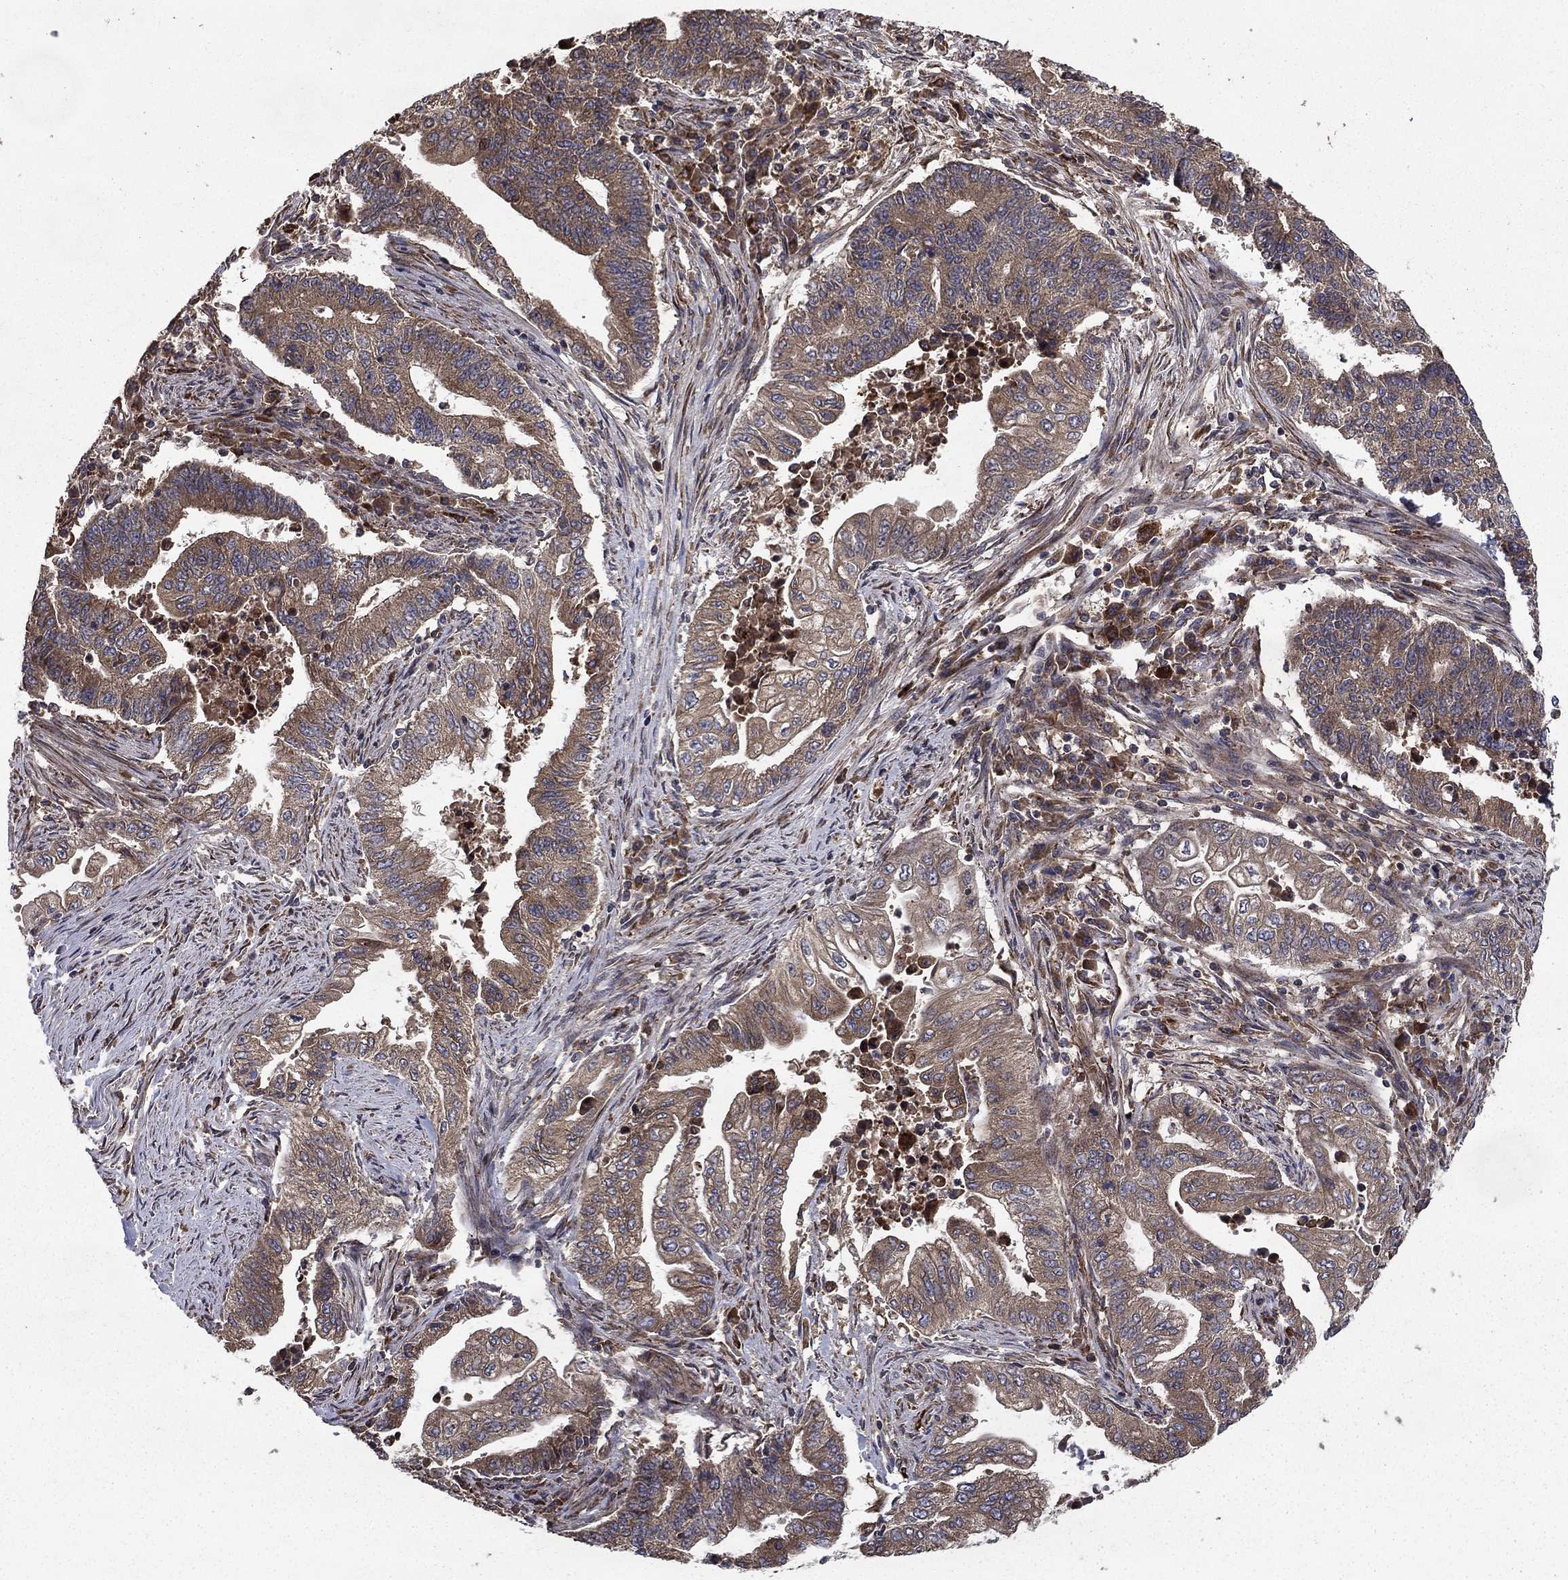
{"staining": {"intensity": "moderate", "quantity": ">75%", "location": "cytoplasmic/membranous"}, "tissue": "endometrial cancer", "cell_type": "Tumor cells", "image_type": "cancer", "snomed": [{"axis": "morphology", "description": "Adenocarcinoma, NOS"}, {"axis": "topography", "description": "Uterus"}, {"axis": "topography", "description": "Endometrium"}], "caption": "Endometrial cancer (adenocarcinoma) stained with immunohistochemistry exhibits moderate cytoplasmic/membranous staining in about >75% of tumor cells.", "gene": "BABAM2", "patient": {"sex": "female", "age": 54}}